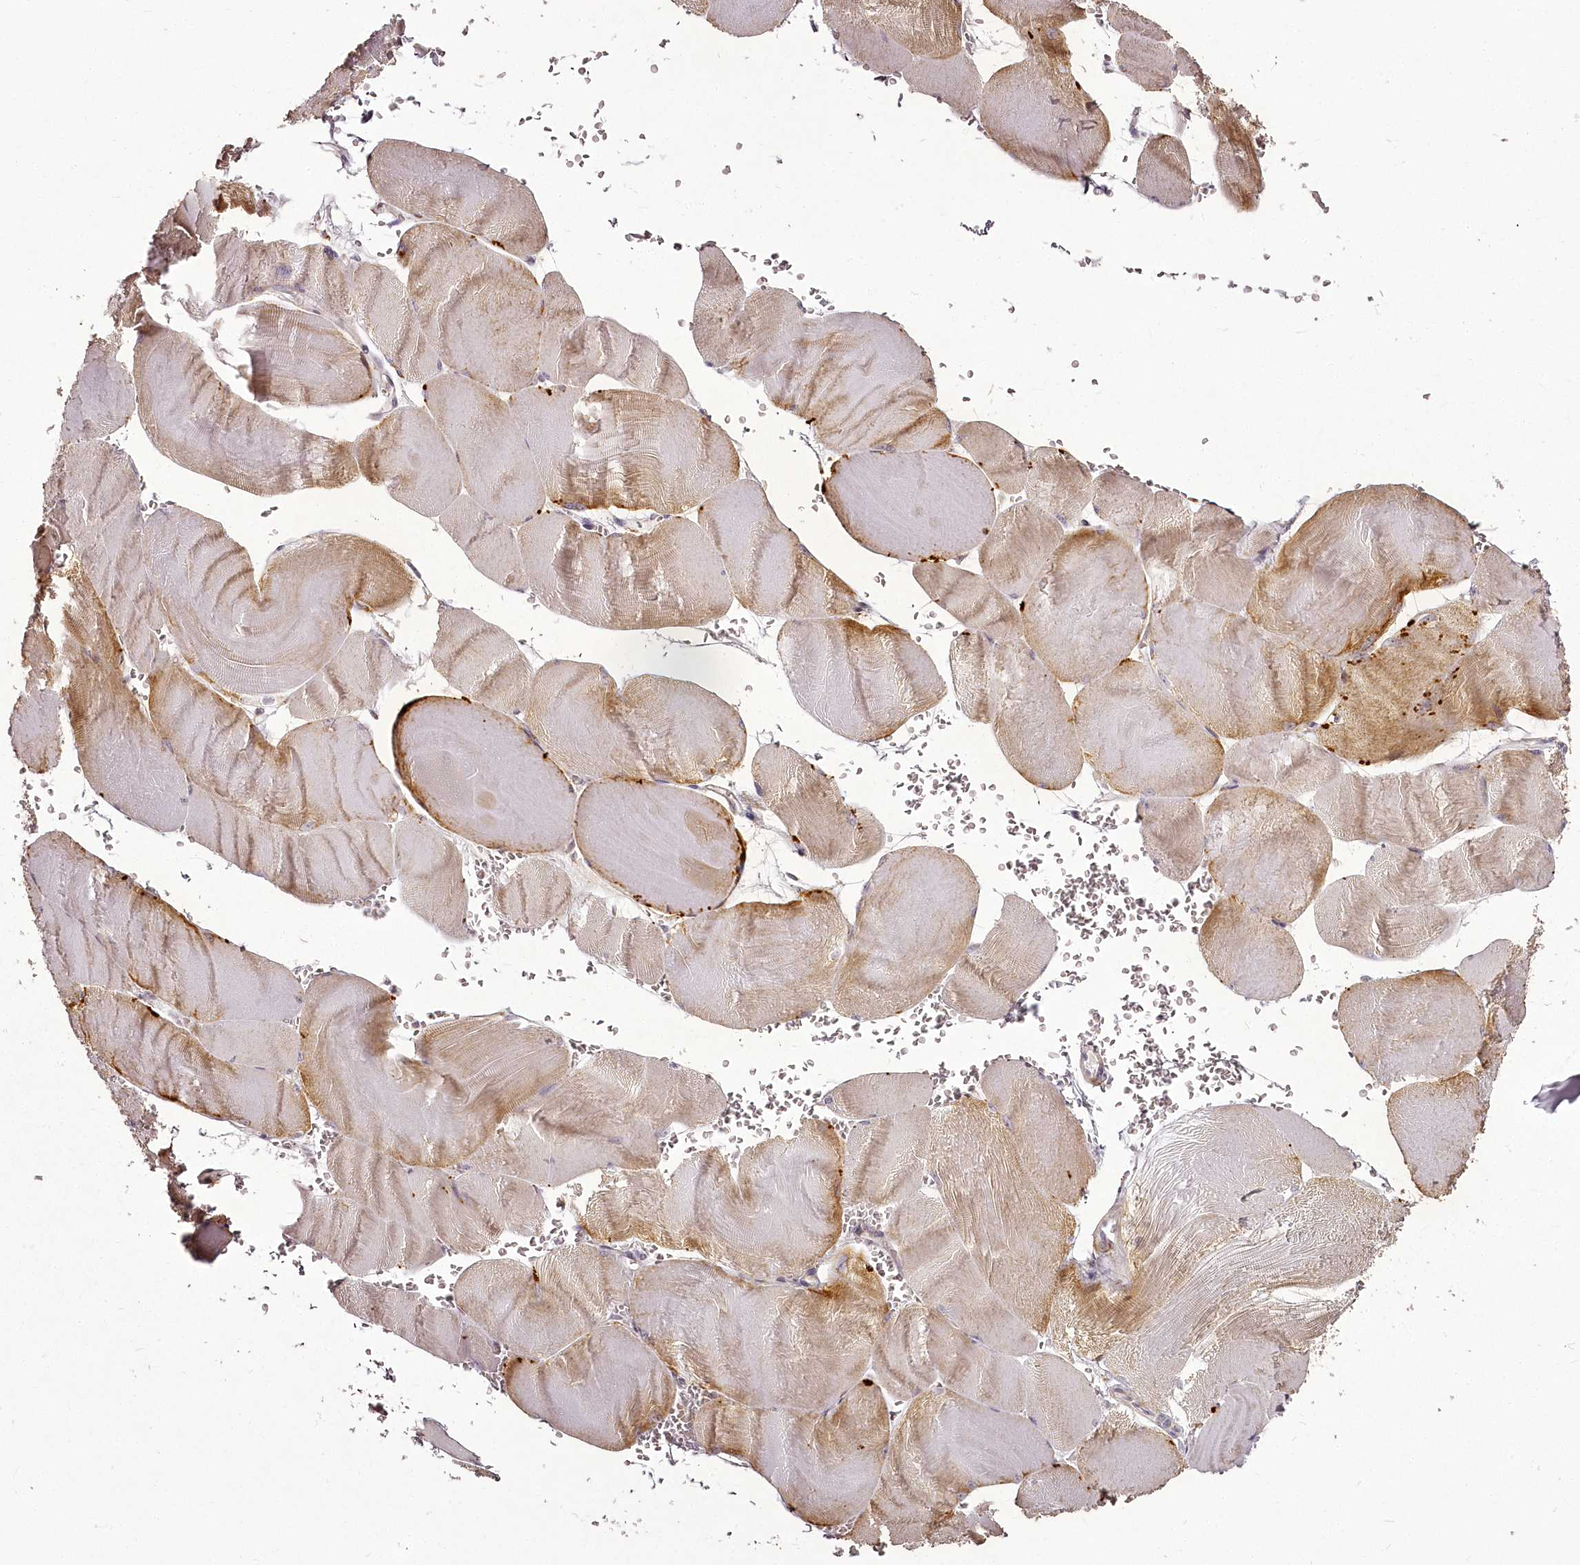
{"staining": {"intensity": "moderate", "quantity": "25%-75%", "location": "cytoplasmic/membranous"}, "tissue": "skeletal muscle", "cell_type": "Myocytes", "image_type": "normal", "snomed": [{"axis": "morphology", "description": "Normal tissue, NOS"}, {"axis": "morphology", "description": "Basal cell carcinoma"}, {"axis": "topography", "description": "Skeletal muscle"}], "caption": "Immunohistochemistry (IHC) image of unremarkable skeletal muscle stained for a protein (brown), which displays medium levels of moderate cytoplasmic/membranous staining in about 25%-75% of myocytes.", "gene": "CHCHD2", "patient": {"sex": "female", "age": 64}}